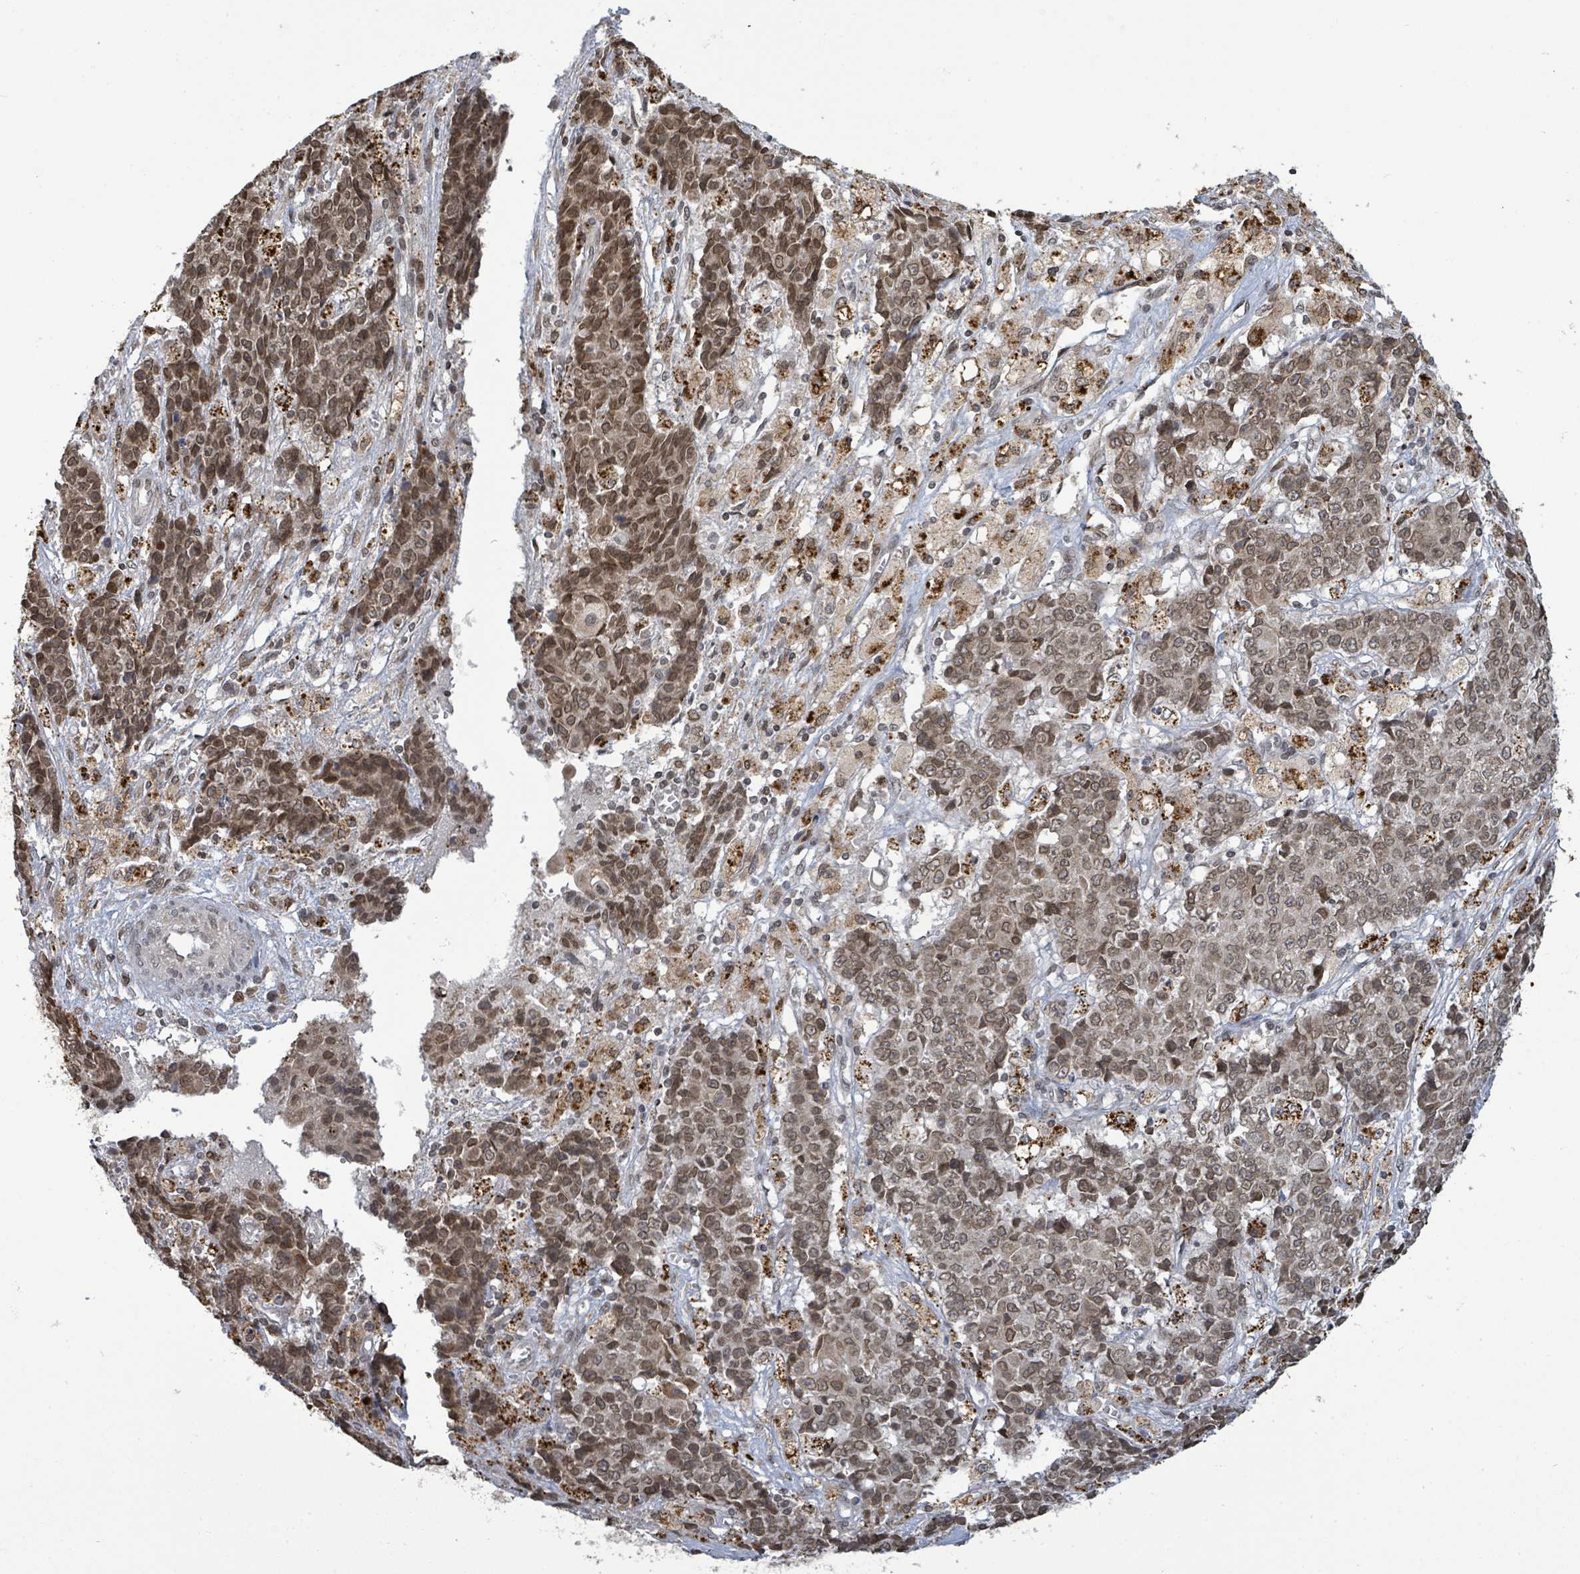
{"staining": {"intensity": "moderate", "quantity": ">75%", "location": "nuclear"}, "tissue": "ovarian cancer", "cell_type": "Tumor cells", "image_type": "cancer", "snomed": [{"axis": "morphology", "description": "Carcinoma, endometroid"}, {"axis": "topography", "description": "Ovary"}], "caption": "Immunohistochemical staining of ovarian cancer displays moderate nuclear protein expression in approximately >75% of tumor cells.", "gene": "SBF2", "patient": {"sex": "female", "age": 42}}